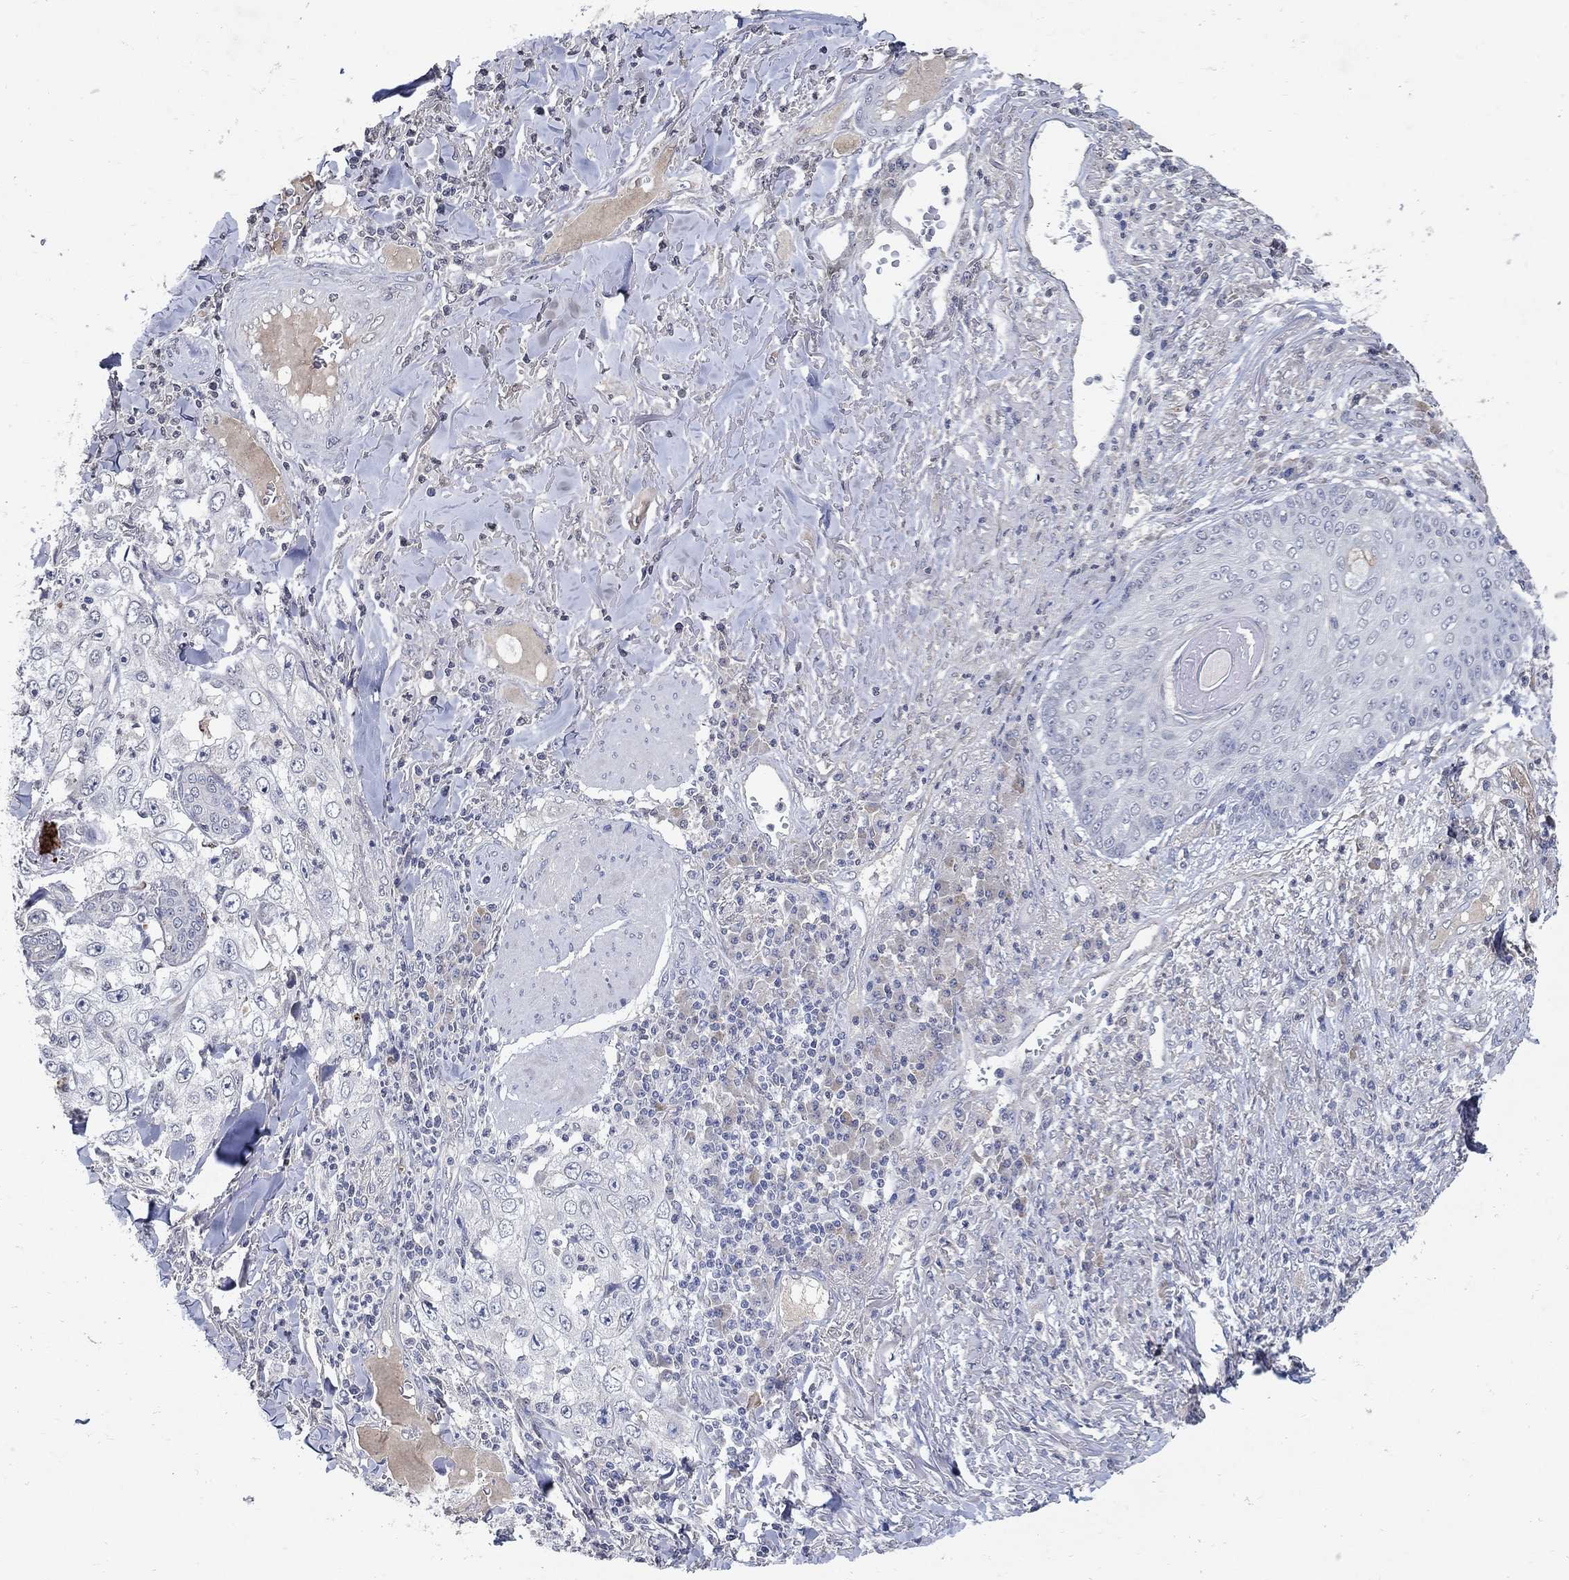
{"staining": {"intensity": "negative", "quantity": "none", "location": "none"}, "tissue": "skin cancer", "cell_type": "Tumor cells", "image_type": "cancer", "snomed": [{"axis": "morphology", "description": "Squamous cell carcinoma, NOS"}, {"axis": "topography", "description": "Skin"}], "caption": "IHC of human skin cancer exhibits no staining in tumor cells.", "gene": "TMEM169", "patient": {"sex": "male", "age": 82}}